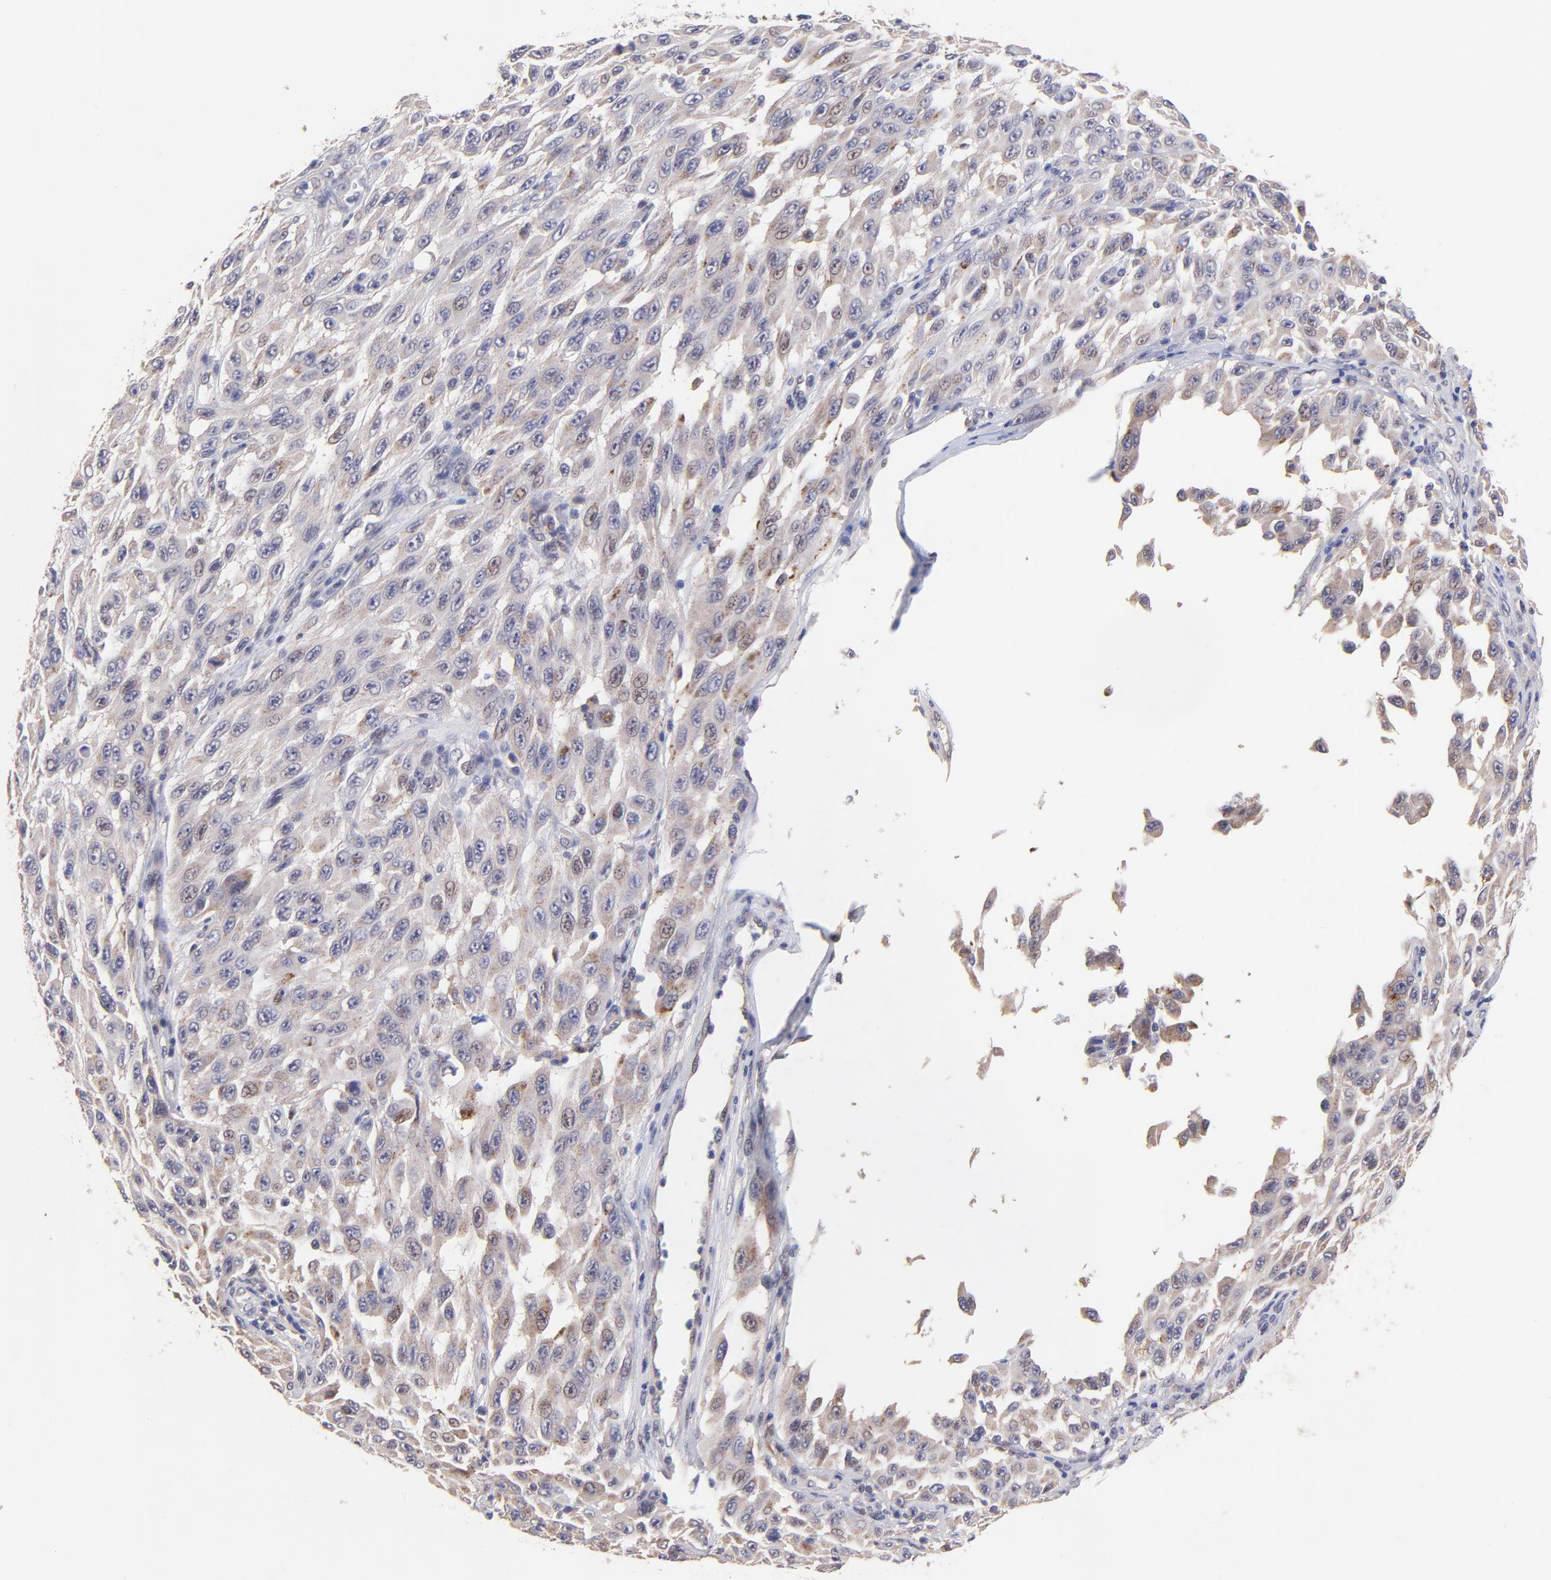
{"staining": {"intensity": "weak", "quantity": "25%-75%", "location": "cytoplasmic/membranous"}, "tissue": "melanoma", "cell_type": "Tumor cells", "image_type": "cancer", "snomed": [{"axis": "morphology", "description": "Malignant melanoma, NOS"}, {"axis": "topography", "description": "Skin"}], "caption": "Human melanoma stained for a protein (brown) demonstrates weak cytoplasmic/membranous positive expression in approximately 25%-75% of tumor cells.", "gene": "ZNF747", "patient": {"sex": "male", "age": 30}}